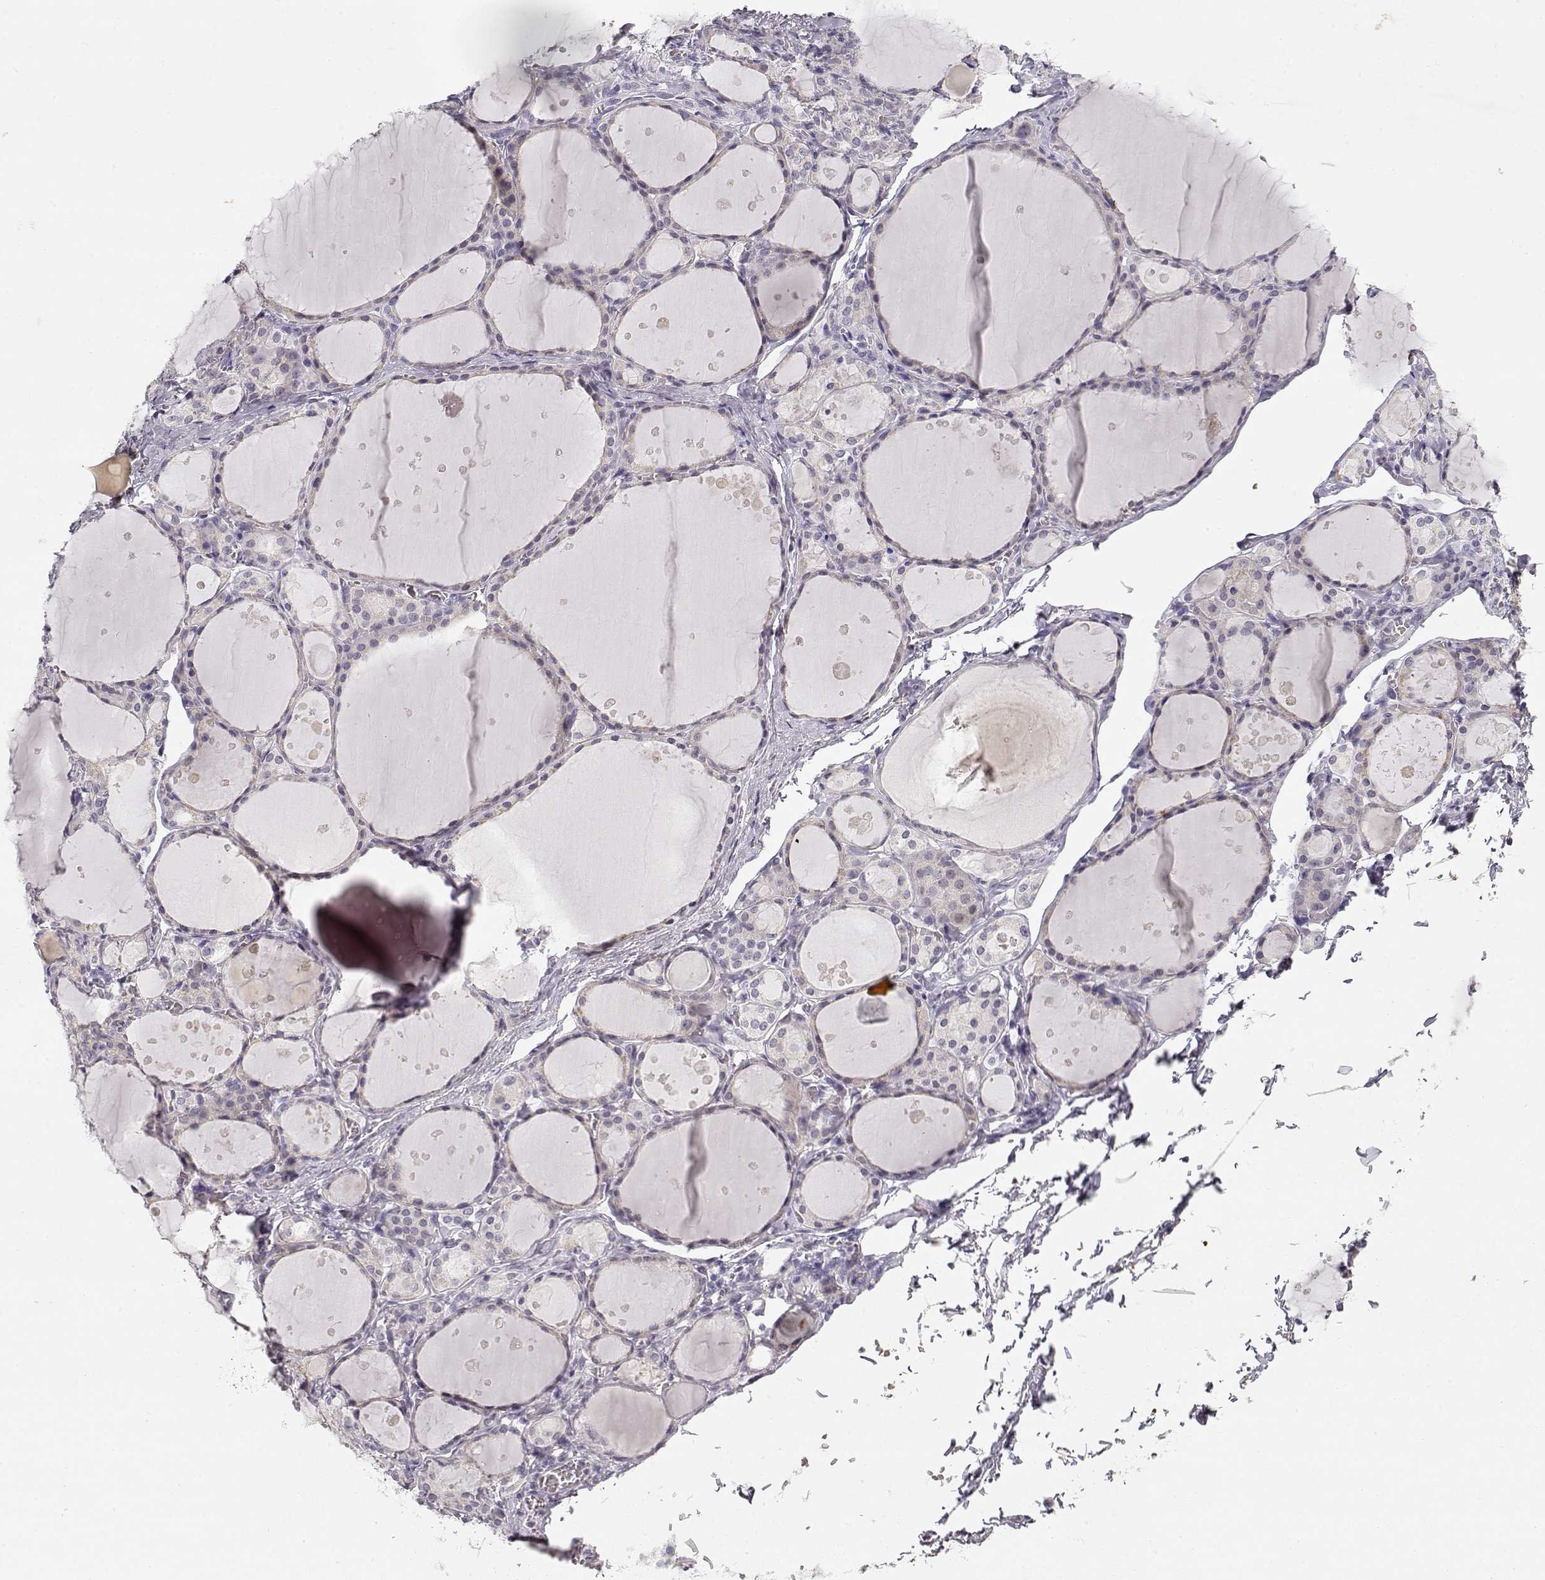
{"staining": {"intensity": "negative", "quantity": "none", "location": "none"}, "tissue": "thyroid gland", "cell_type": "Glandular cells", "image_type": "normal", "snomed": [{"axis": "morphology", "description": "Normal tissue, NOS"}, {"axis": "topography", "description": "Thyroid gland"}], "caption": "Immunohistochemistry (IHC) photomicrograph of normal human thyroid gland stained for a protein (brown), which displays no positivity in glandular cells.", "gene": "TTC26", "patient": {"sex": "male", "age": 68}}